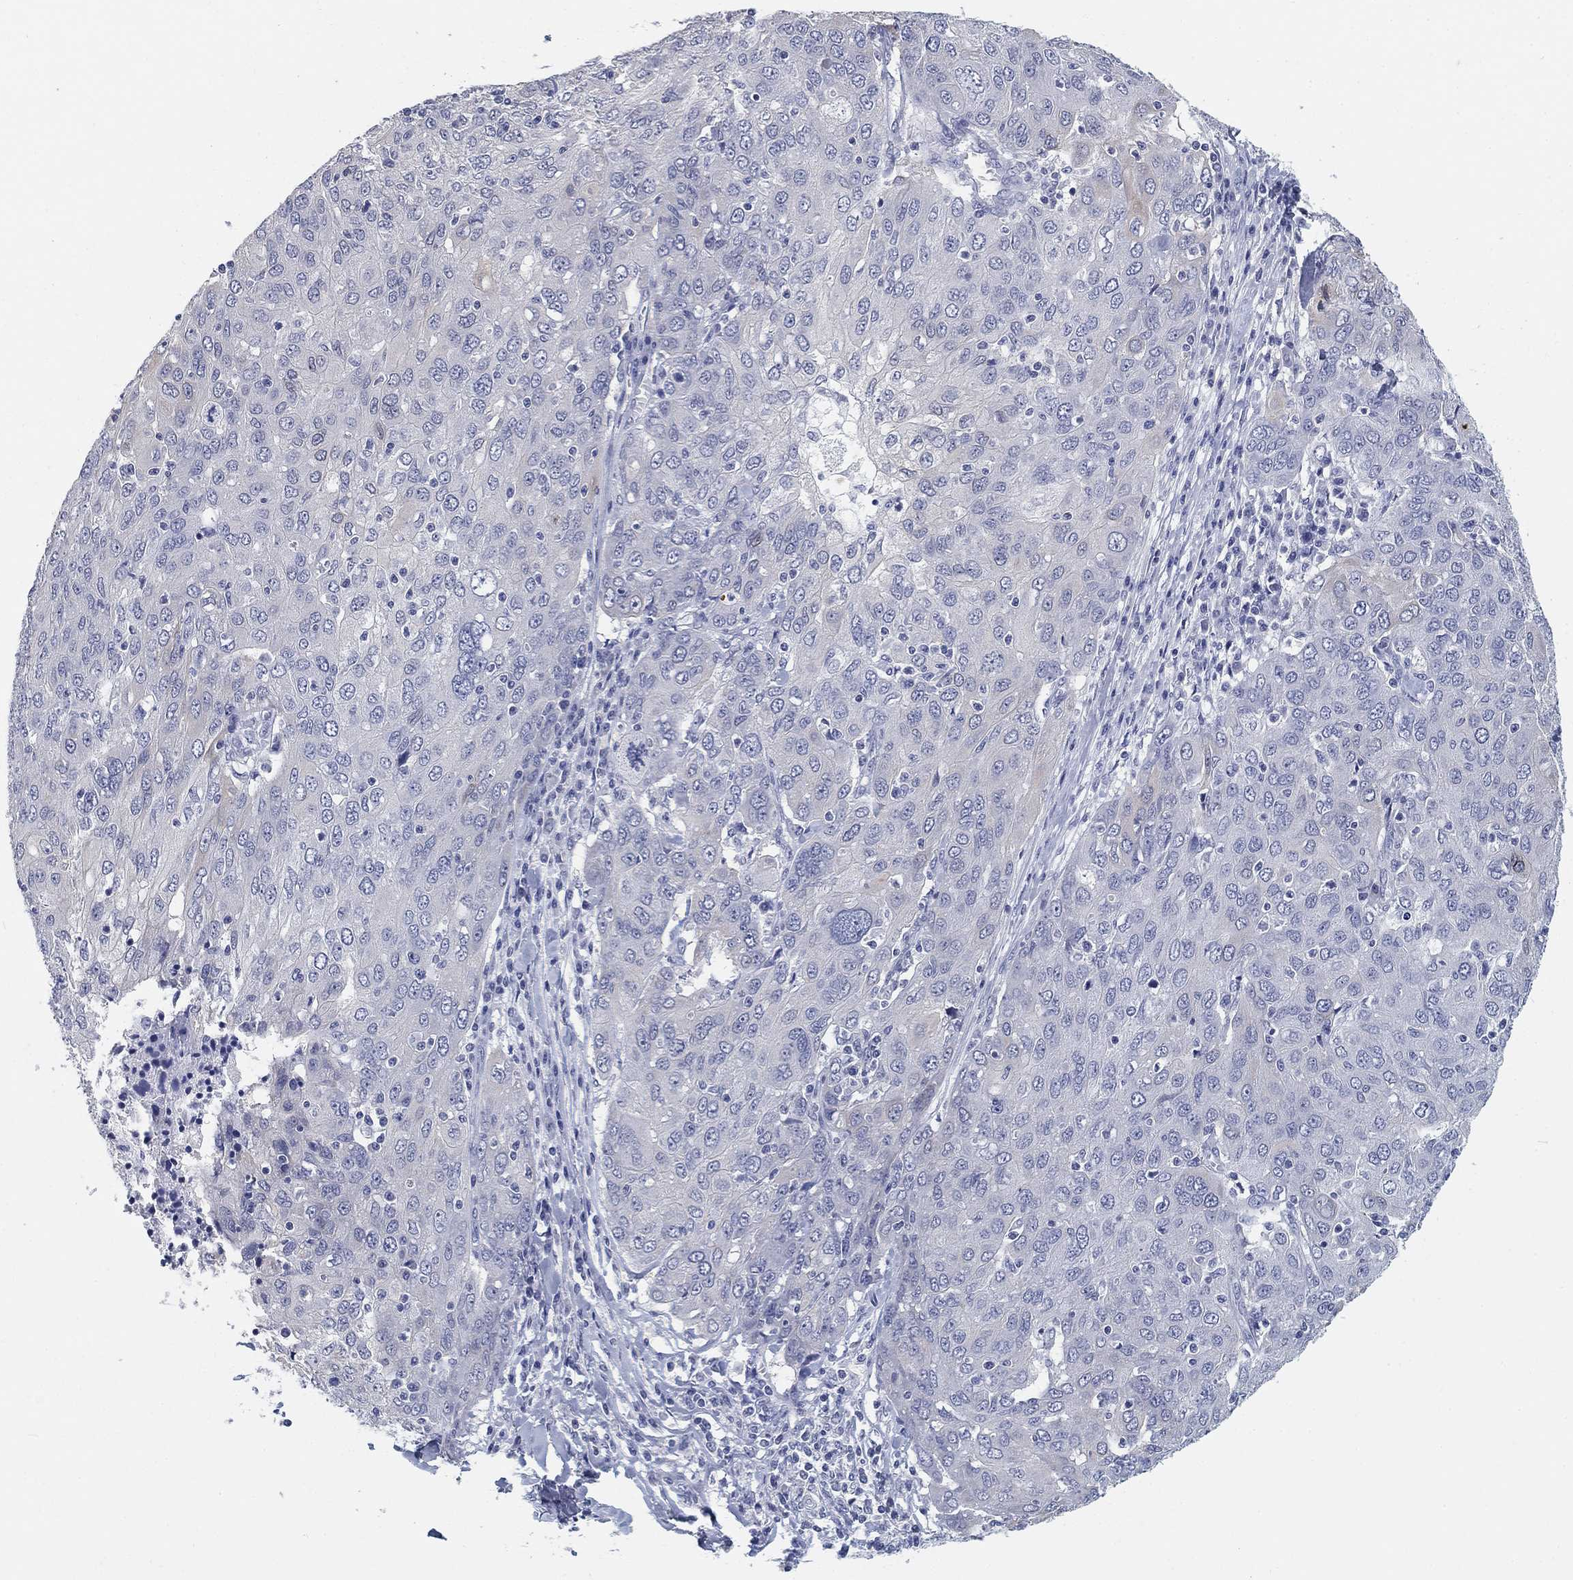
{"staining": {"intensity": "negative", "quantity": "none", "location": "none"}, "tissue": "ovarian cancer", "cell_type": "Tumor cells", "image_type": "cancer", "snomed": [{"axis": "morphology", "description": "Carcinoma, endometroid"}, {"axis": "topography", "description": "Ovary"}], "caption": "This is an IHC histopathology image of human ovarian cancer. There is no positivity in tumor cells.", "gene": "CLUL1", "patient": {"sex": "female", "age": 50}}